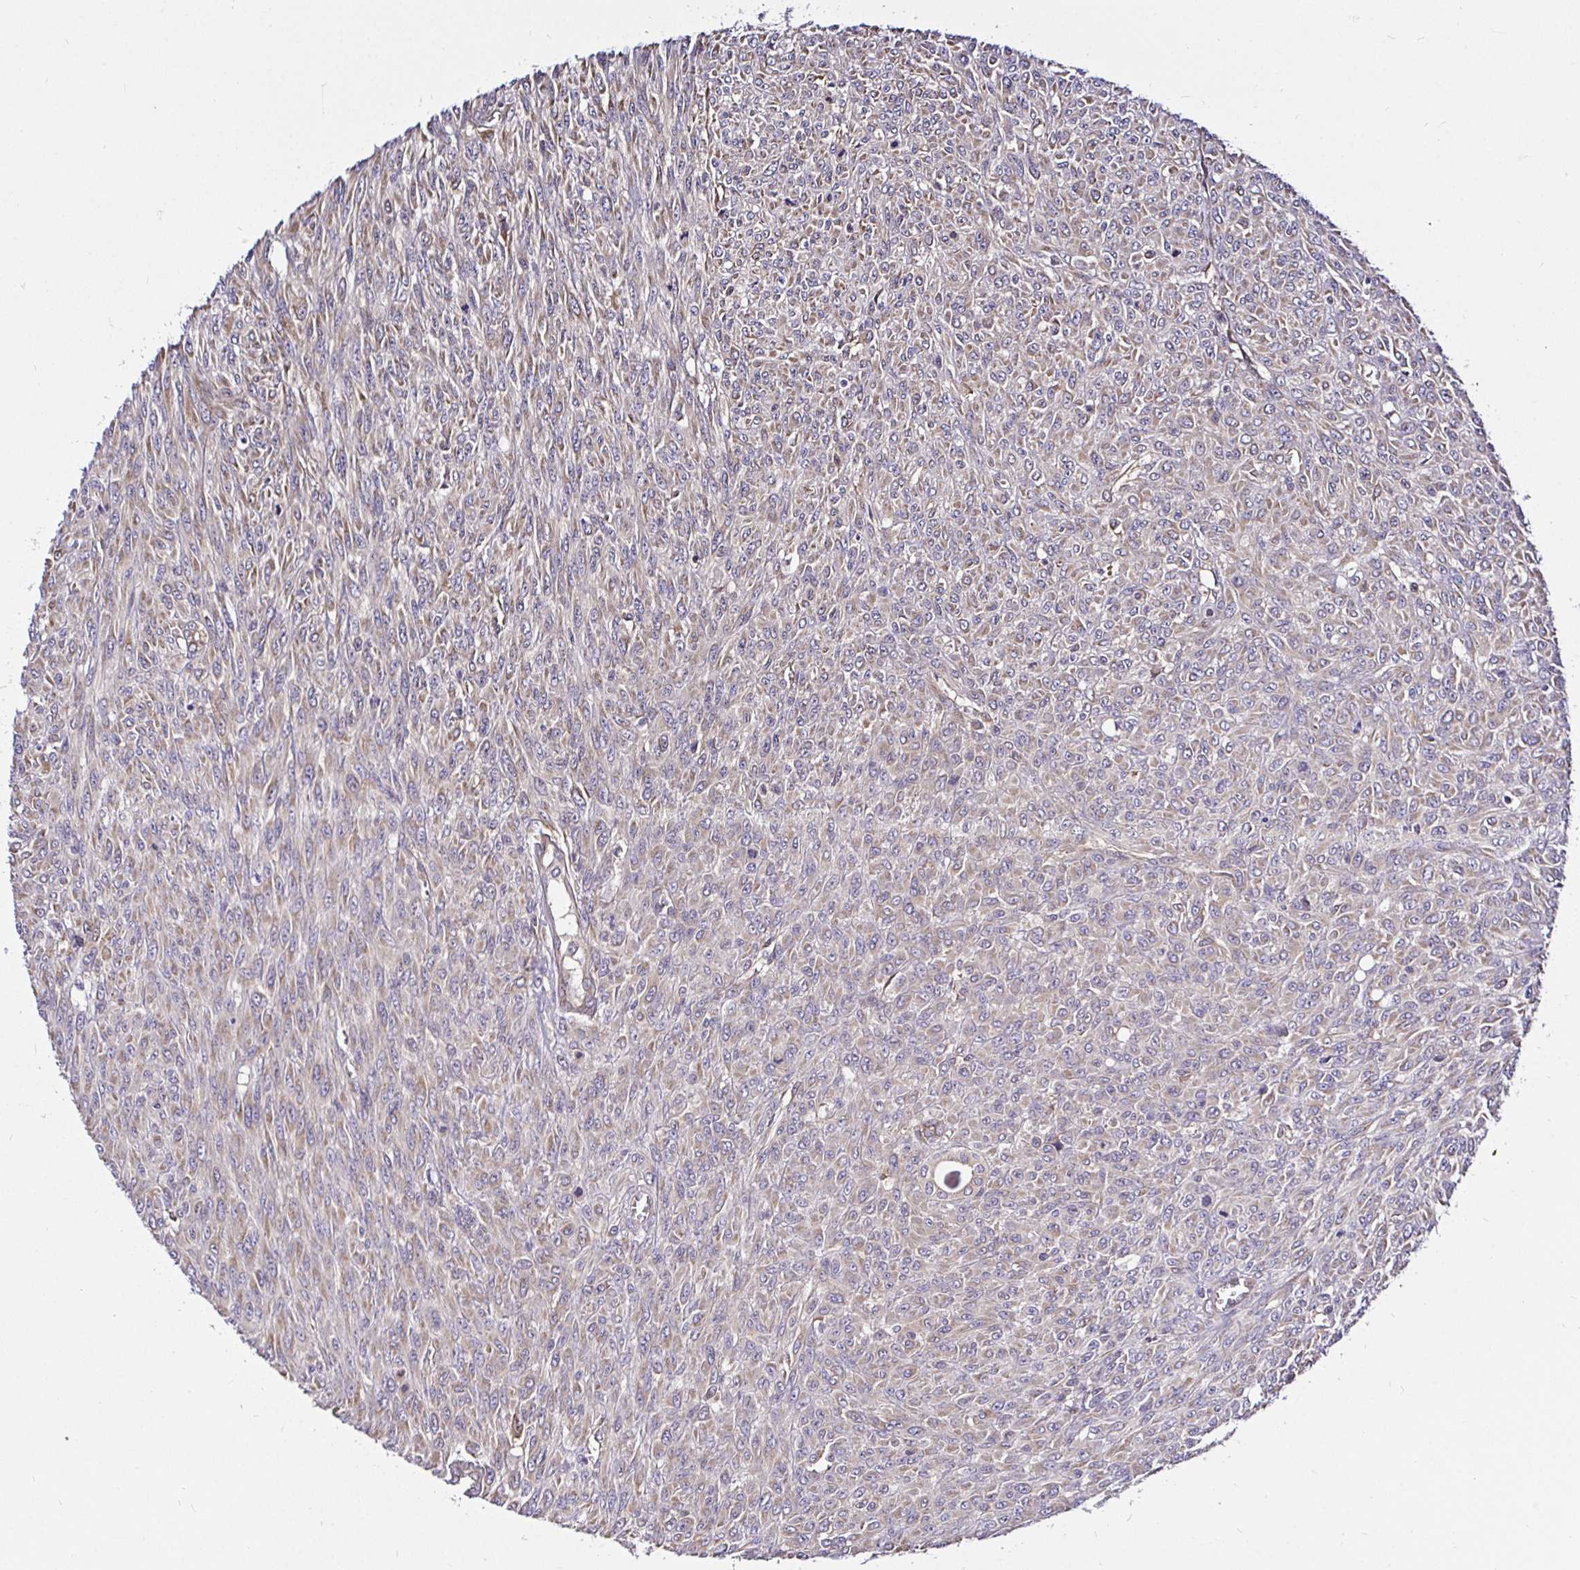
{"staining": {"intensity": "weak", "quantity": "25%-75%", "location": "cytoplasmic/membranous"}, "tissue": "renal cancer", "cell_type": "Tumor cells", "image_type": "cancer", "snomed": [{"axis": "morphology", "description": "Adenocarcinoma, NOS"}, {"axis": "topography", "description": "Kidney"}], "caption": "Renal cancer (adenocarcinoma) stained with DAB immunohistochemistry (IHC) exhibits low levels of weak cytoplasmic/membranous staining in approximately 25%-75% of tumor cells. The protein of interest is shown in brown color, while the nuclei are stained blue.", "gene": "CCDC122", "patient": {"sex": "male", "age": 58}}